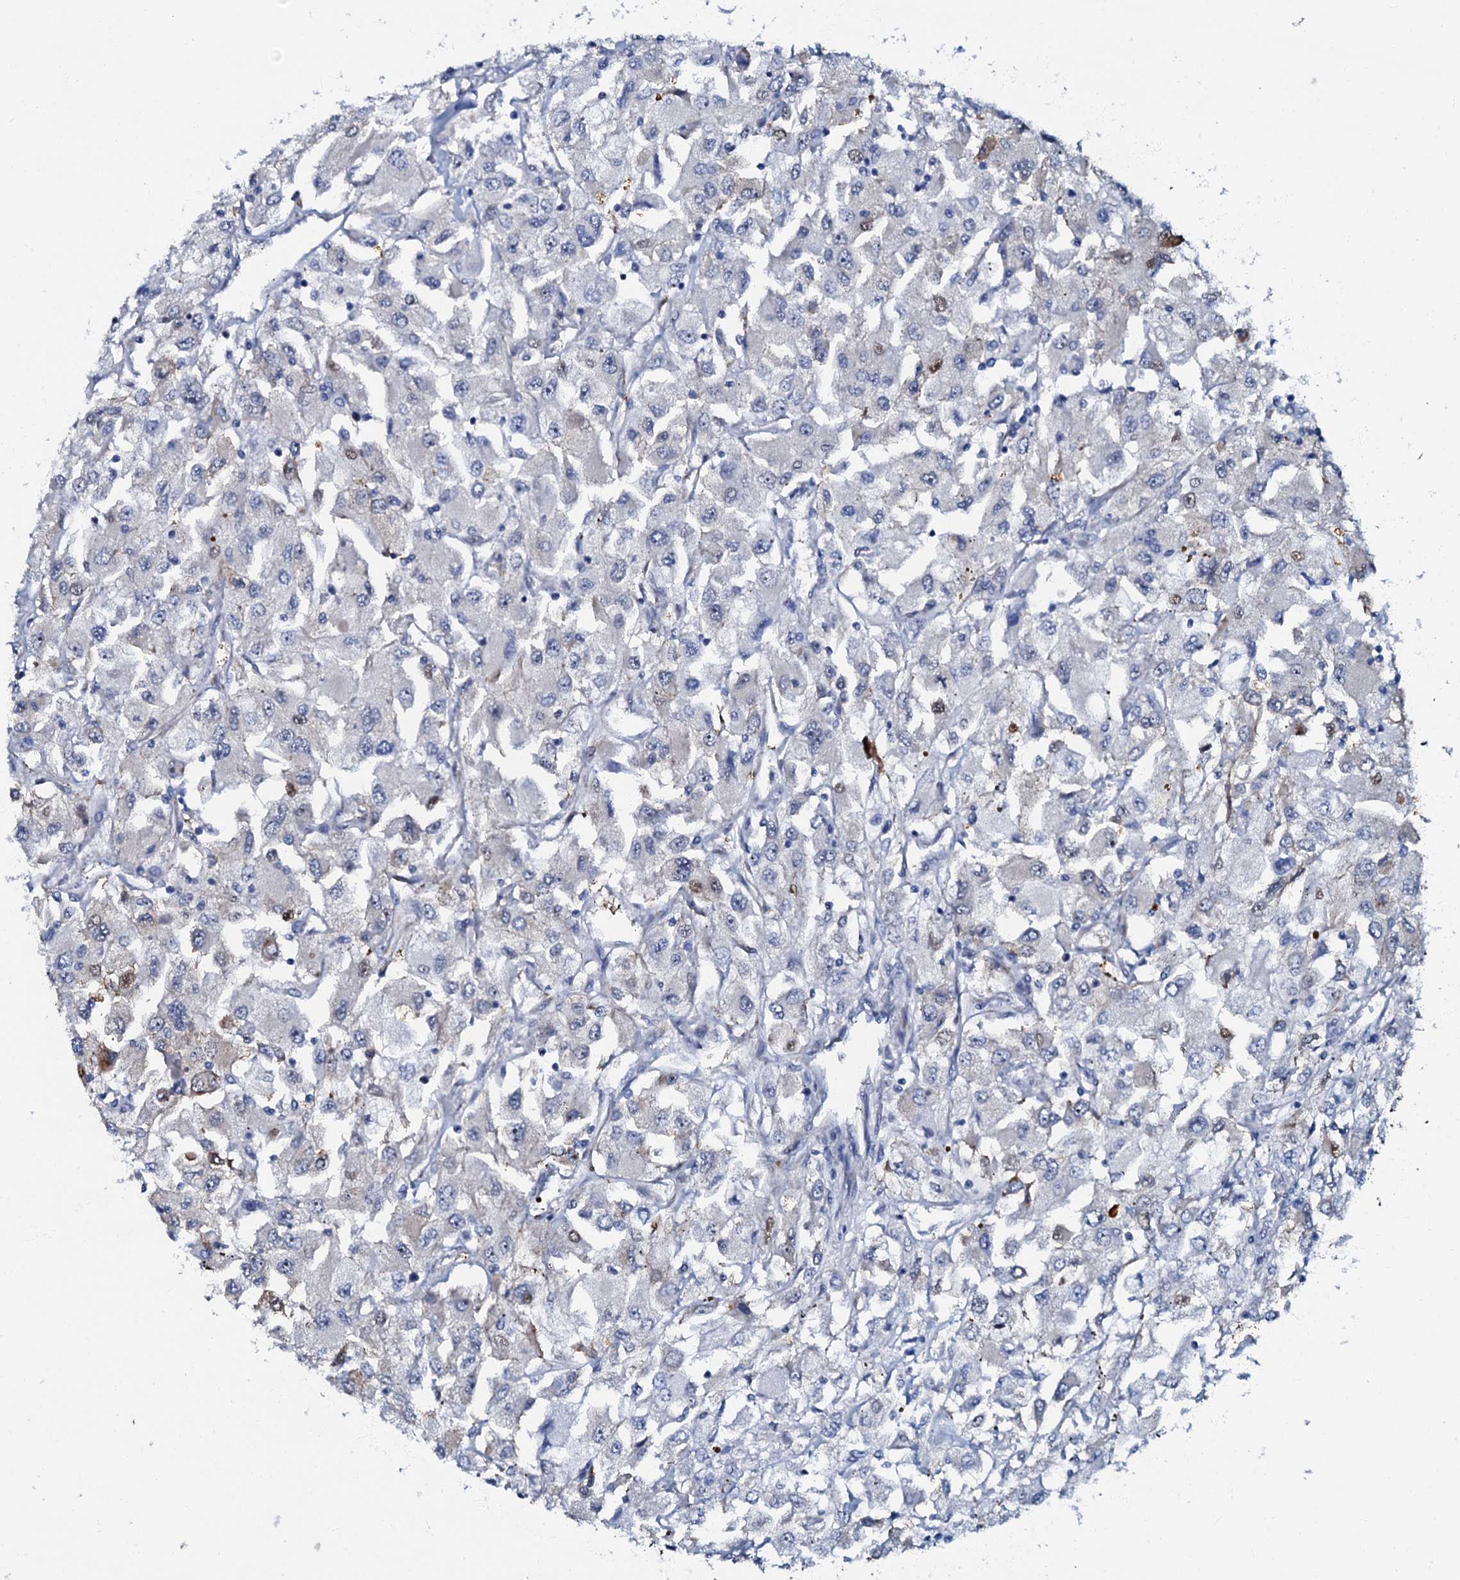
{"staining": {"intensity": "negative", "quantity": "none", "location": "none"}, "tissue": "renal cancer", "cell_type": "Tumor cells", "image_type": "cancer", "snomed": [{"axis": "morphology", "description": "Adenocarcinoma, NOS"}, {"axis": "topography", "description": "Kidney"}], "caption": "Immunohistochemistry of adenocarcinoma (renal) exhibits no staining in tumor cells.", "gene": "MFSD5", "patient": {"sex": "female", "age": 52}}